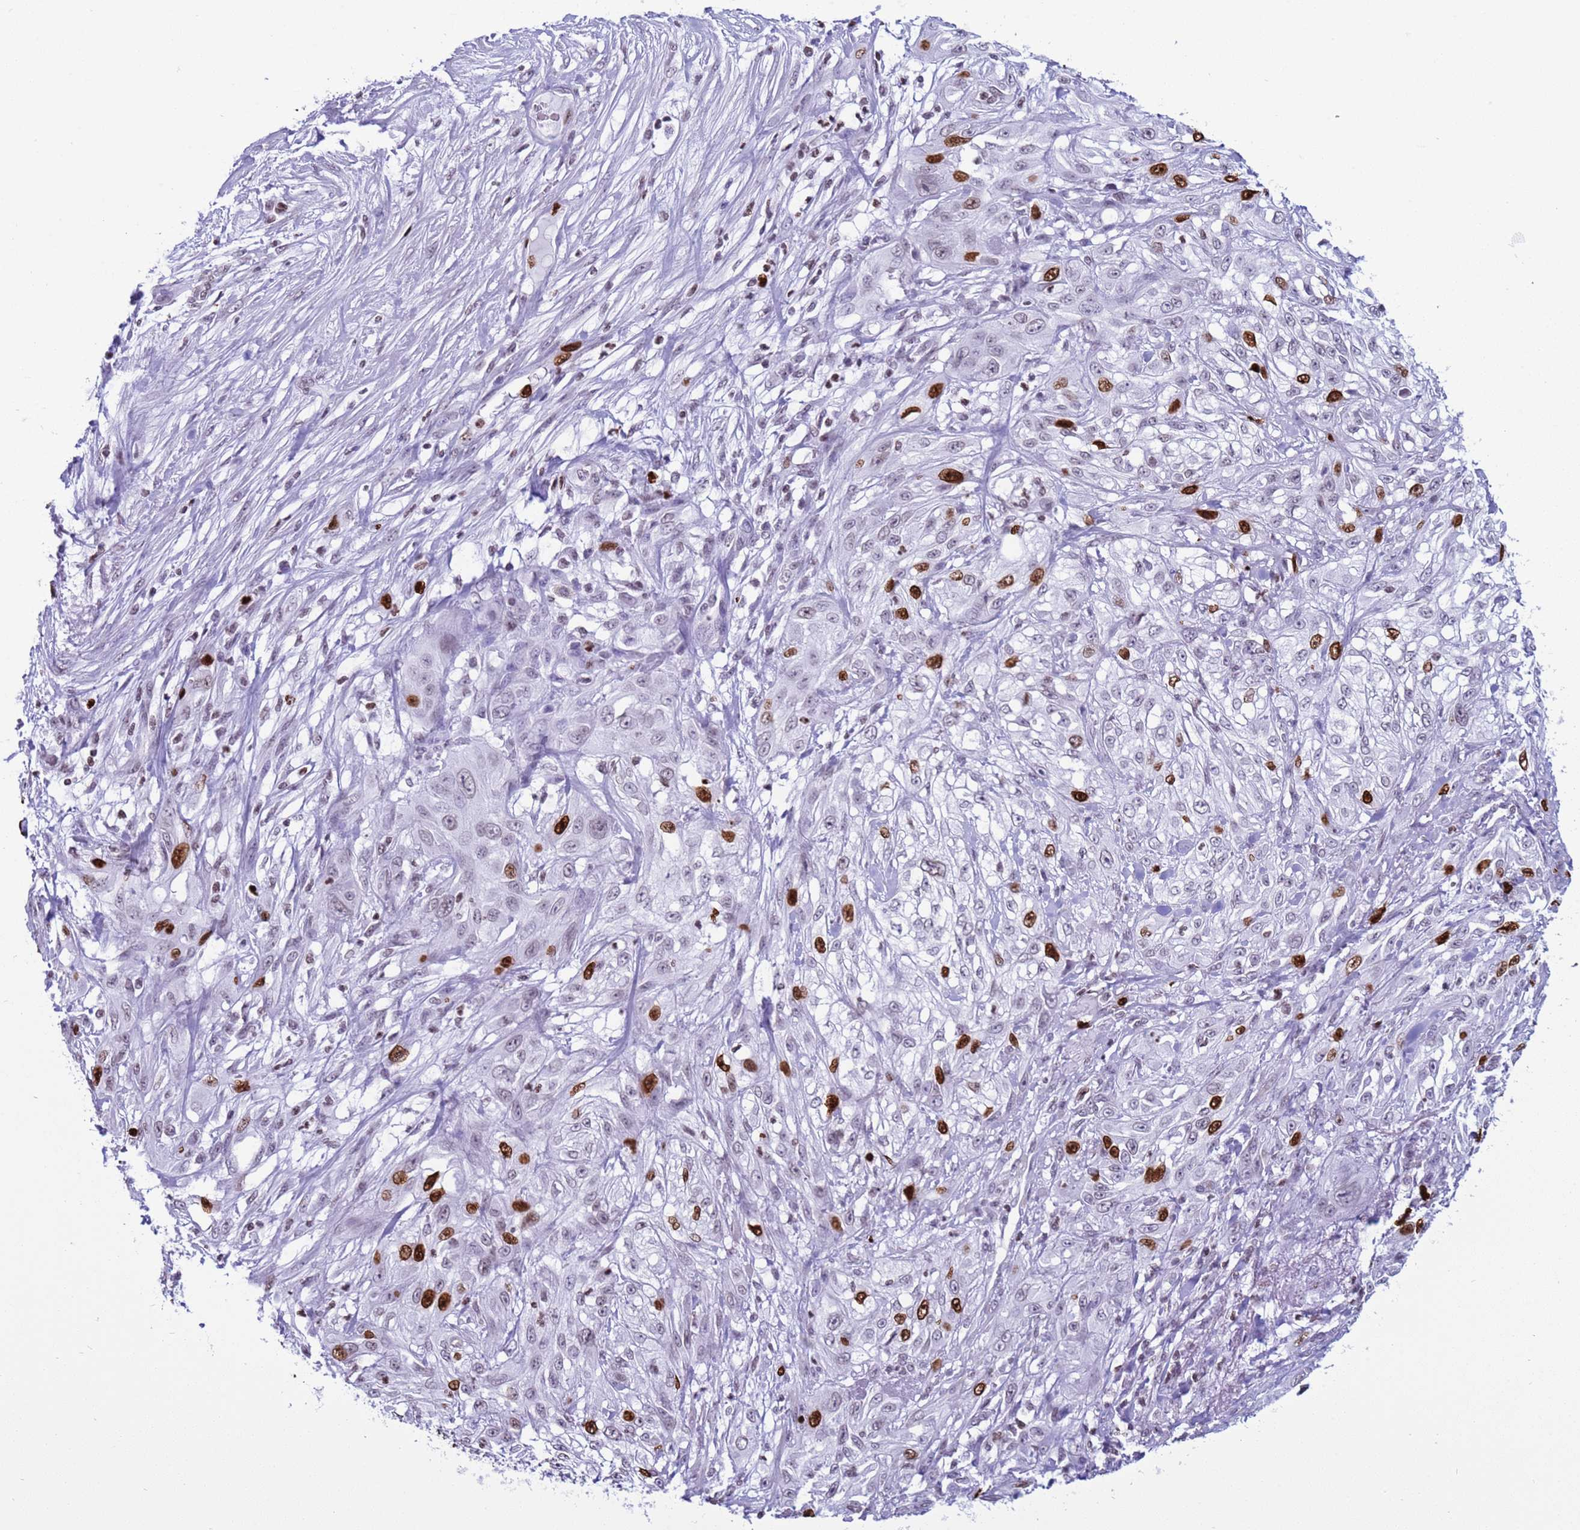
{"staining": {"intensity": "strong", "quantity": "<25%", "location": "nuclear"}, "tissue": "skin cancer", "cell_type": "Tumor cells", "image_type": "cancer", "snomed": [{"axis": "morphology", "description": "Squamous cell carcinoma, NOS"}, {"axis": "morphology", "description": "Squamous cell carcinoma, metastatic, NOS"}, {"axis": "topography", "description": "Skin"}, {"axis": "topography", "description": "Lymph node"}], "caption": "Skin cancer was stained to show a protein in brown. There is medium levels of strong nuclear staining in approximately <25% of tumor cells. Nuclei are stained in blue.", "gene": "H4C8", "patient": {"sex": "male", "age": 75}}